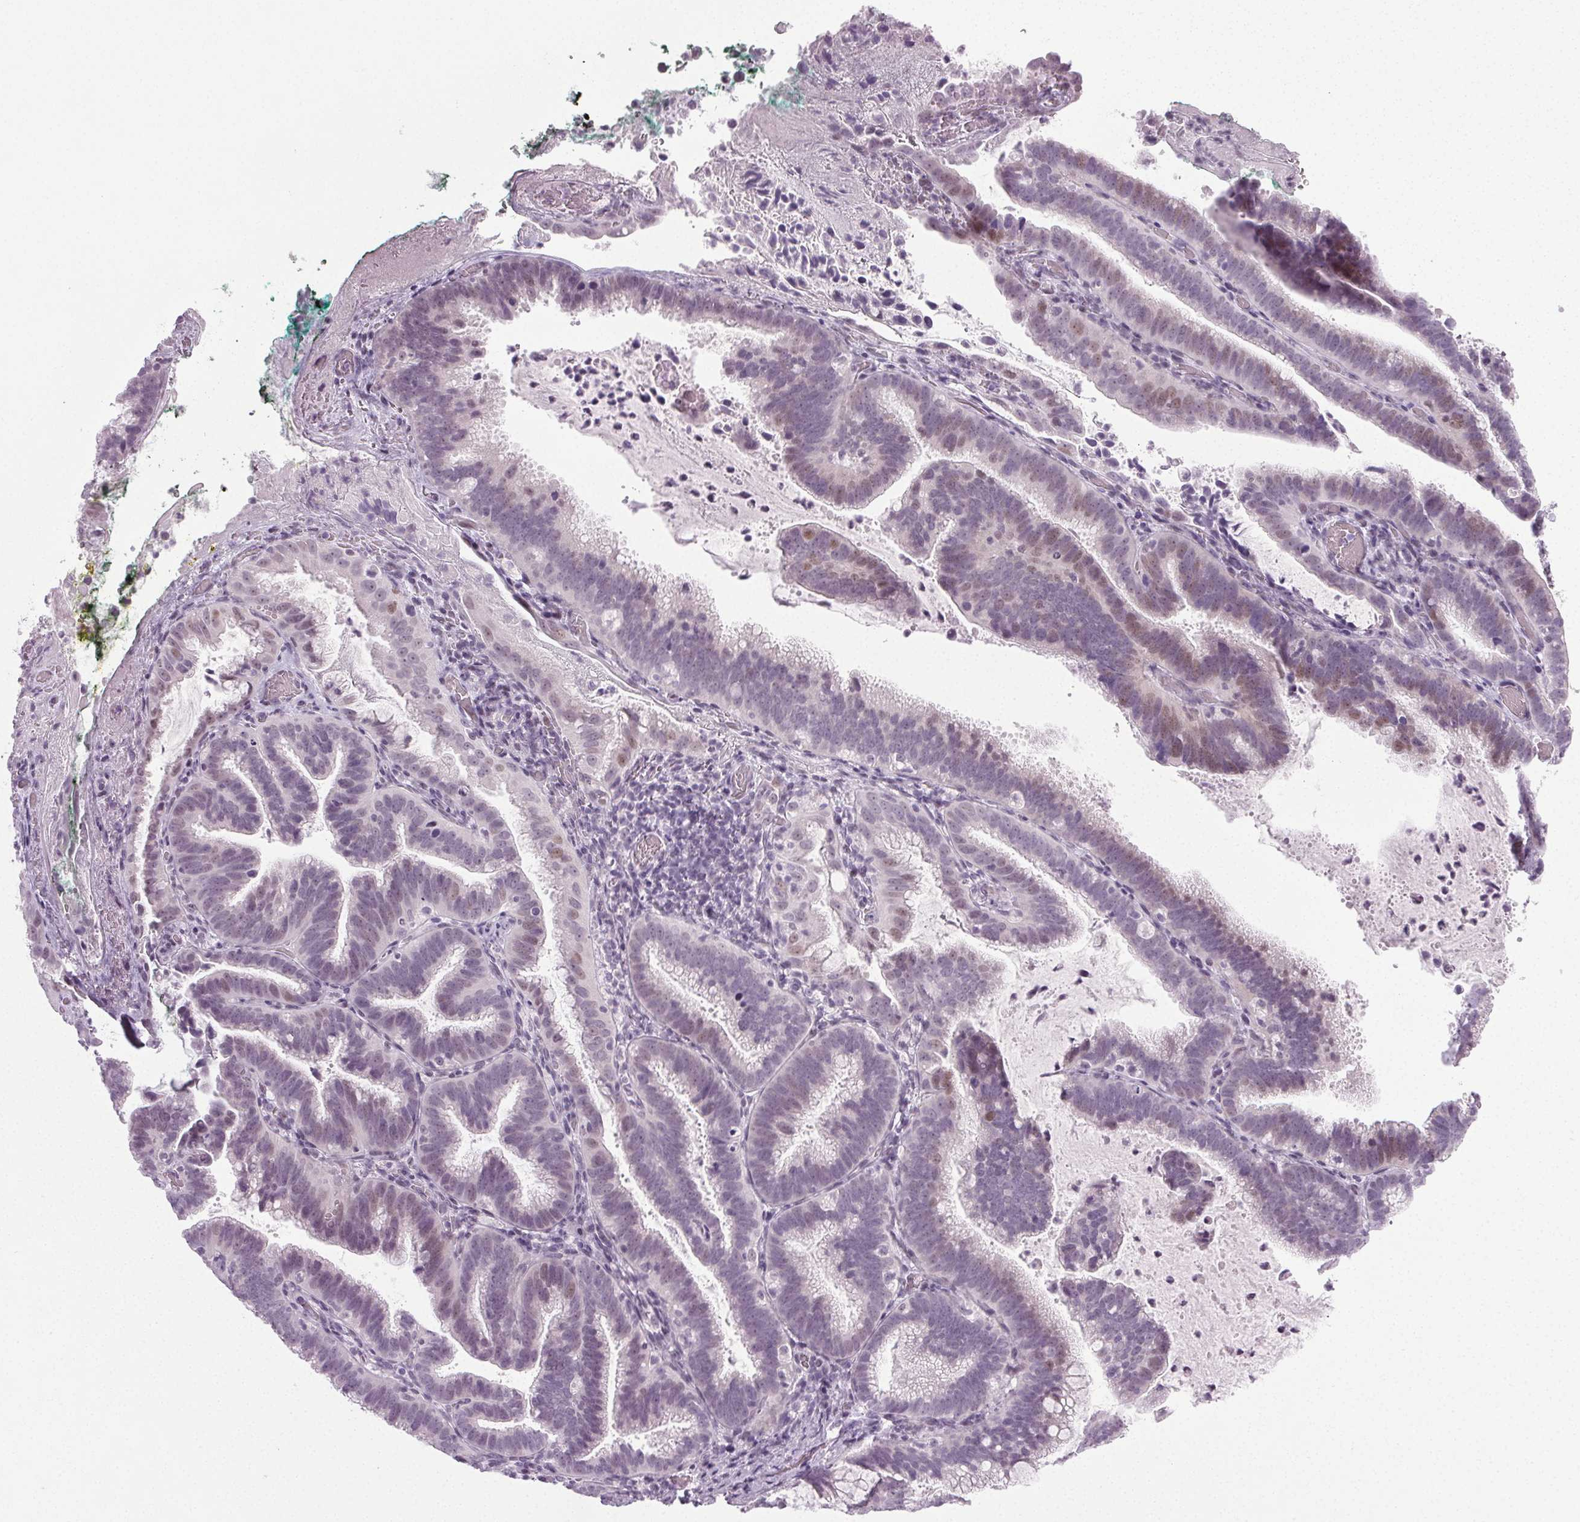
{"staining": {"intensity": "weak", "quantity": "25%-75%", "location": "nuclear"}, "tissue": "cervical cancer", "cell_type": "Tumor cells", "image_type": "cancer", "snomed": [{"axis": "morphology", "description": "Adenocarcinoma, NOS"}, {"axis": "topography", "description": "Cervix"}], "caption": "Immunohistochemistry micrograph of neoplastic tissue: cervical cancer stained using immunohistochemistry demonstrates low levels of weak protein expression localized specifically in the nuclear of tumor cells, appearing as a nuclear brown color.", "gene": "IGF2BP1", "patient": {"sex": "female", "age": 61}}